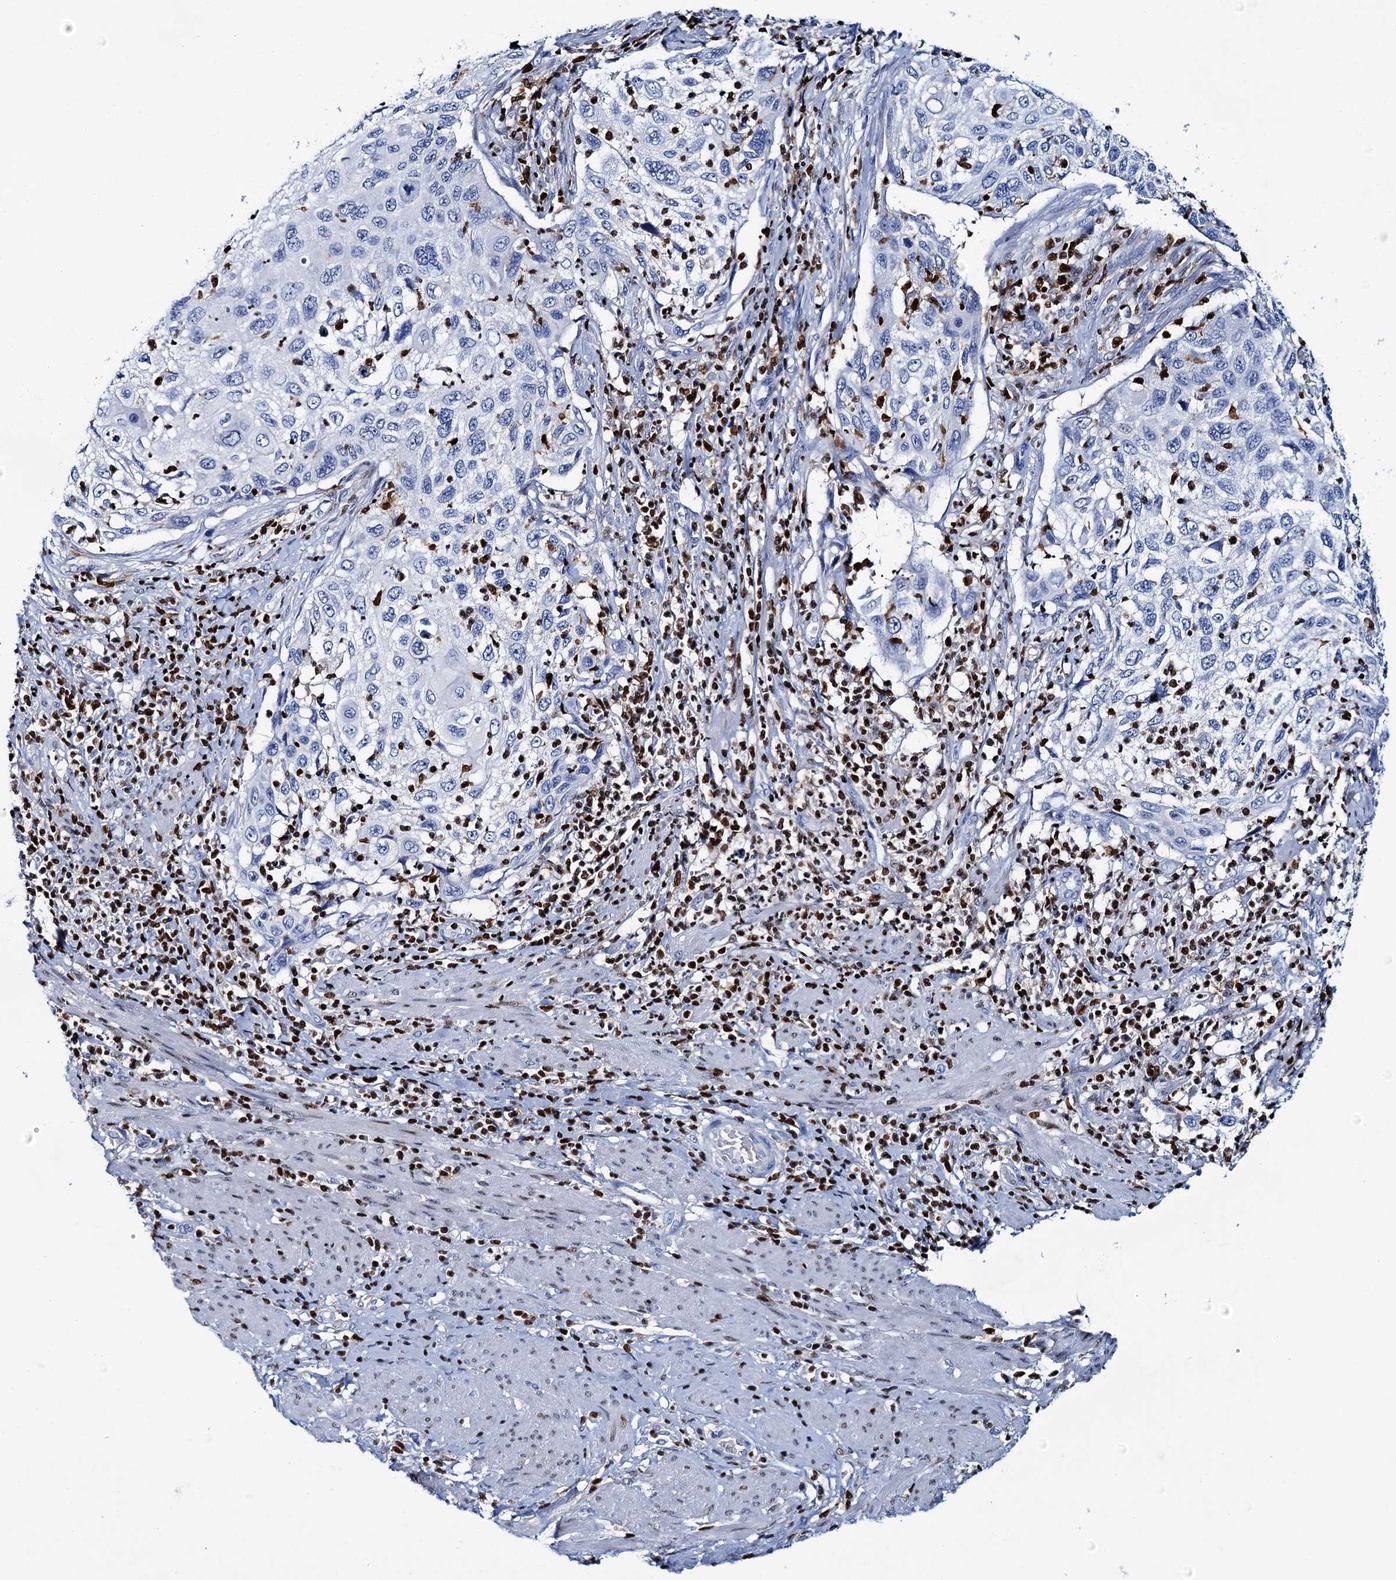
{"staining": {"intensity": "negative", "quantity": "none", "location": "none"}, "tissue": "cervical cancer", "cell_type": "Tumor cells", "image_type": "cancer", "snomed": [{"axis": "morphology", "description": "Squamous cell carcinoma, NOS"}, {"axis": "topography", "description": "Cervix"}], "caption": "Cervical cancer (squamous cell carcinoma) was stained to show a protein in brown. There is no significant expression in tumor cells.", "gene": "CELF2", "patient": {"sex": "female", "age": 70}}